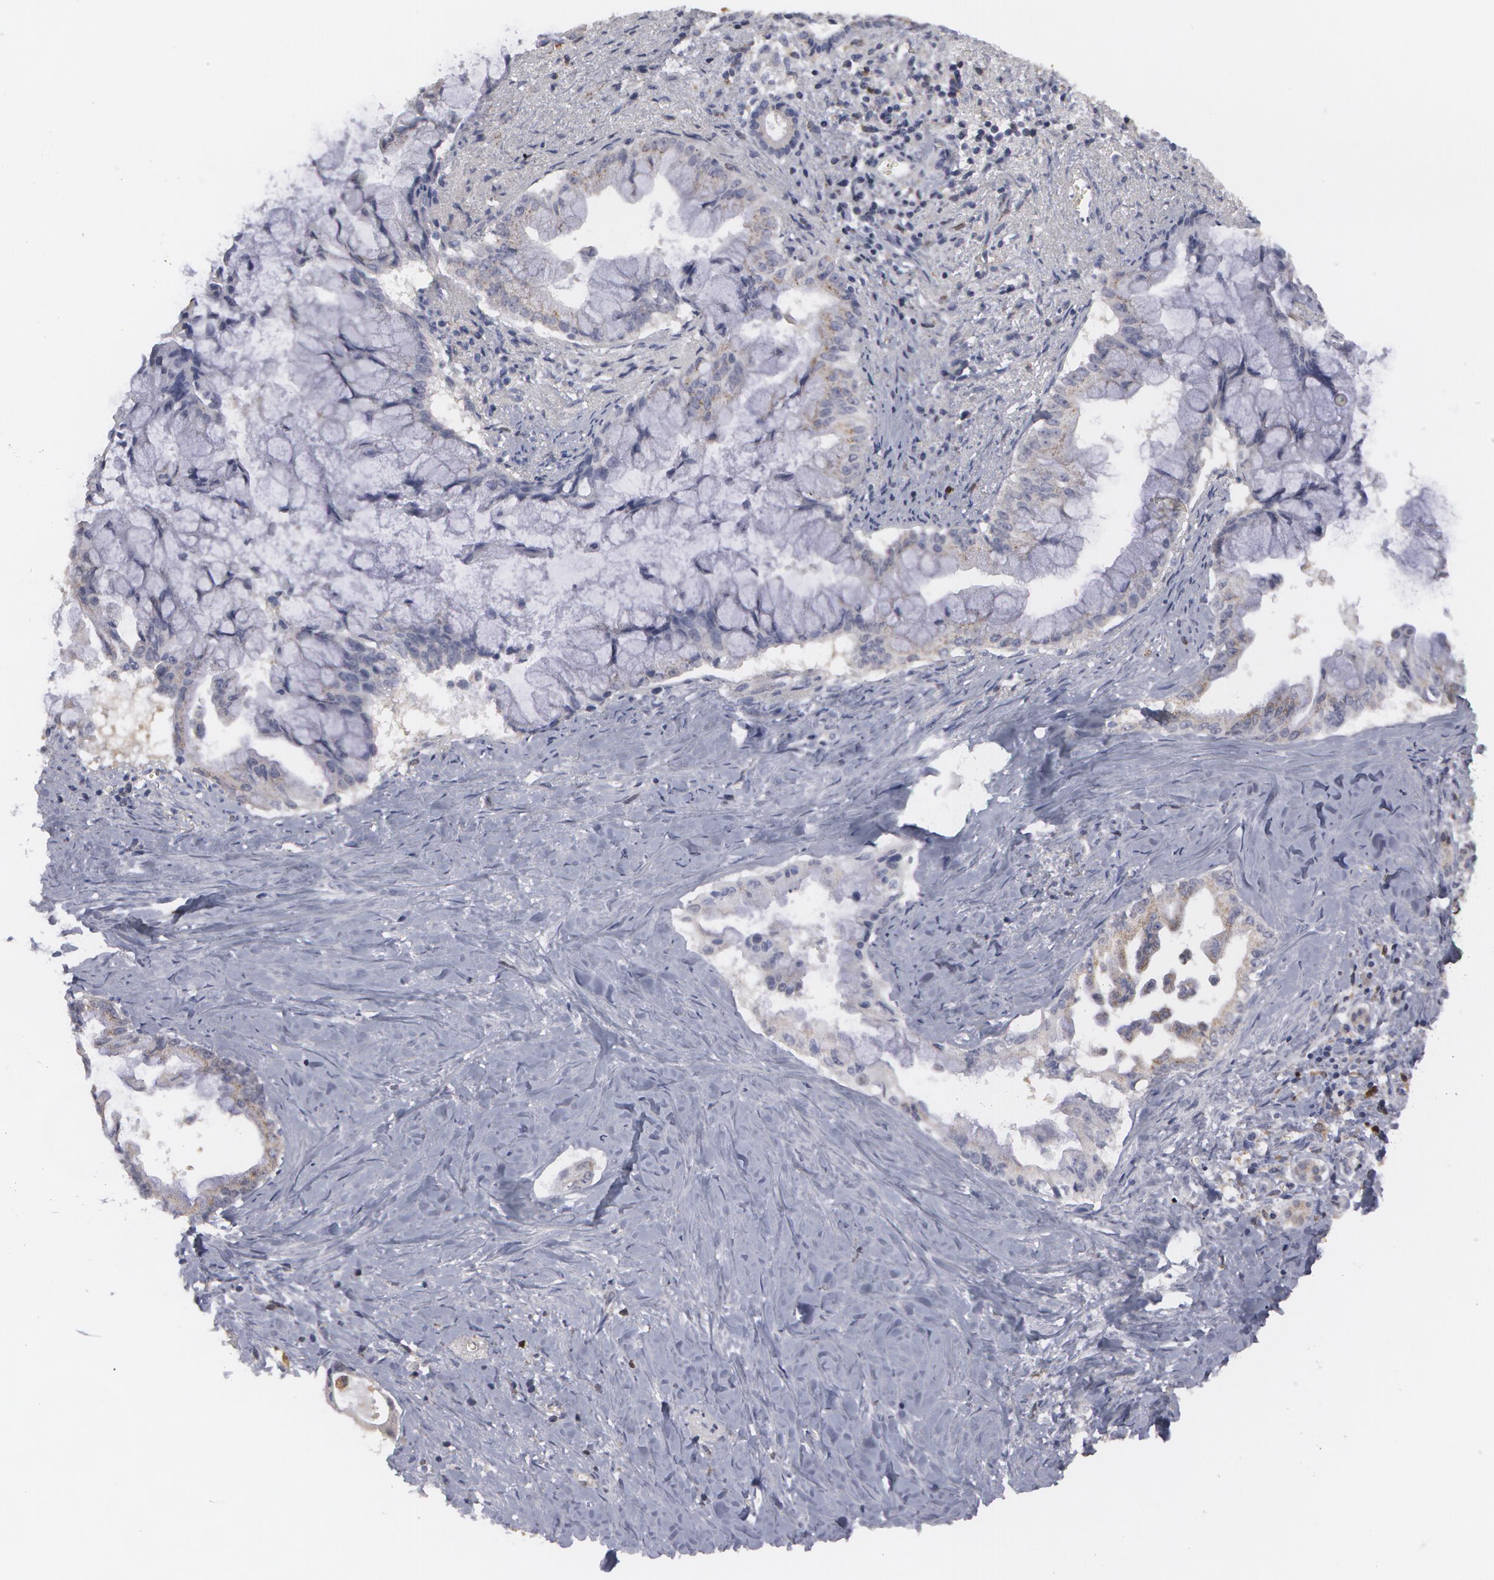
{"staining": {"intensity": "weak", "quantity": "25%-75%", "location": "cytoplasmic/membranous"}, "tissue": "pancreatic cancer", "cell_type": "Tumor cells", "image_type": "cancer", "snomed": [{"axis": "morphology", "description": "Adenocarcinoma, NOS"}, {"axis": "topography", "description": "Pancreas"}], "caption": "There is low levels of weak cytoplasmic/membranous positivity in tumor cells of pancreatic adenocarcinoma, as demonstrated by immunohistochemical staining (brown color).", "gene": "CAT", "patient": {"sex": "male", "age": 59}}